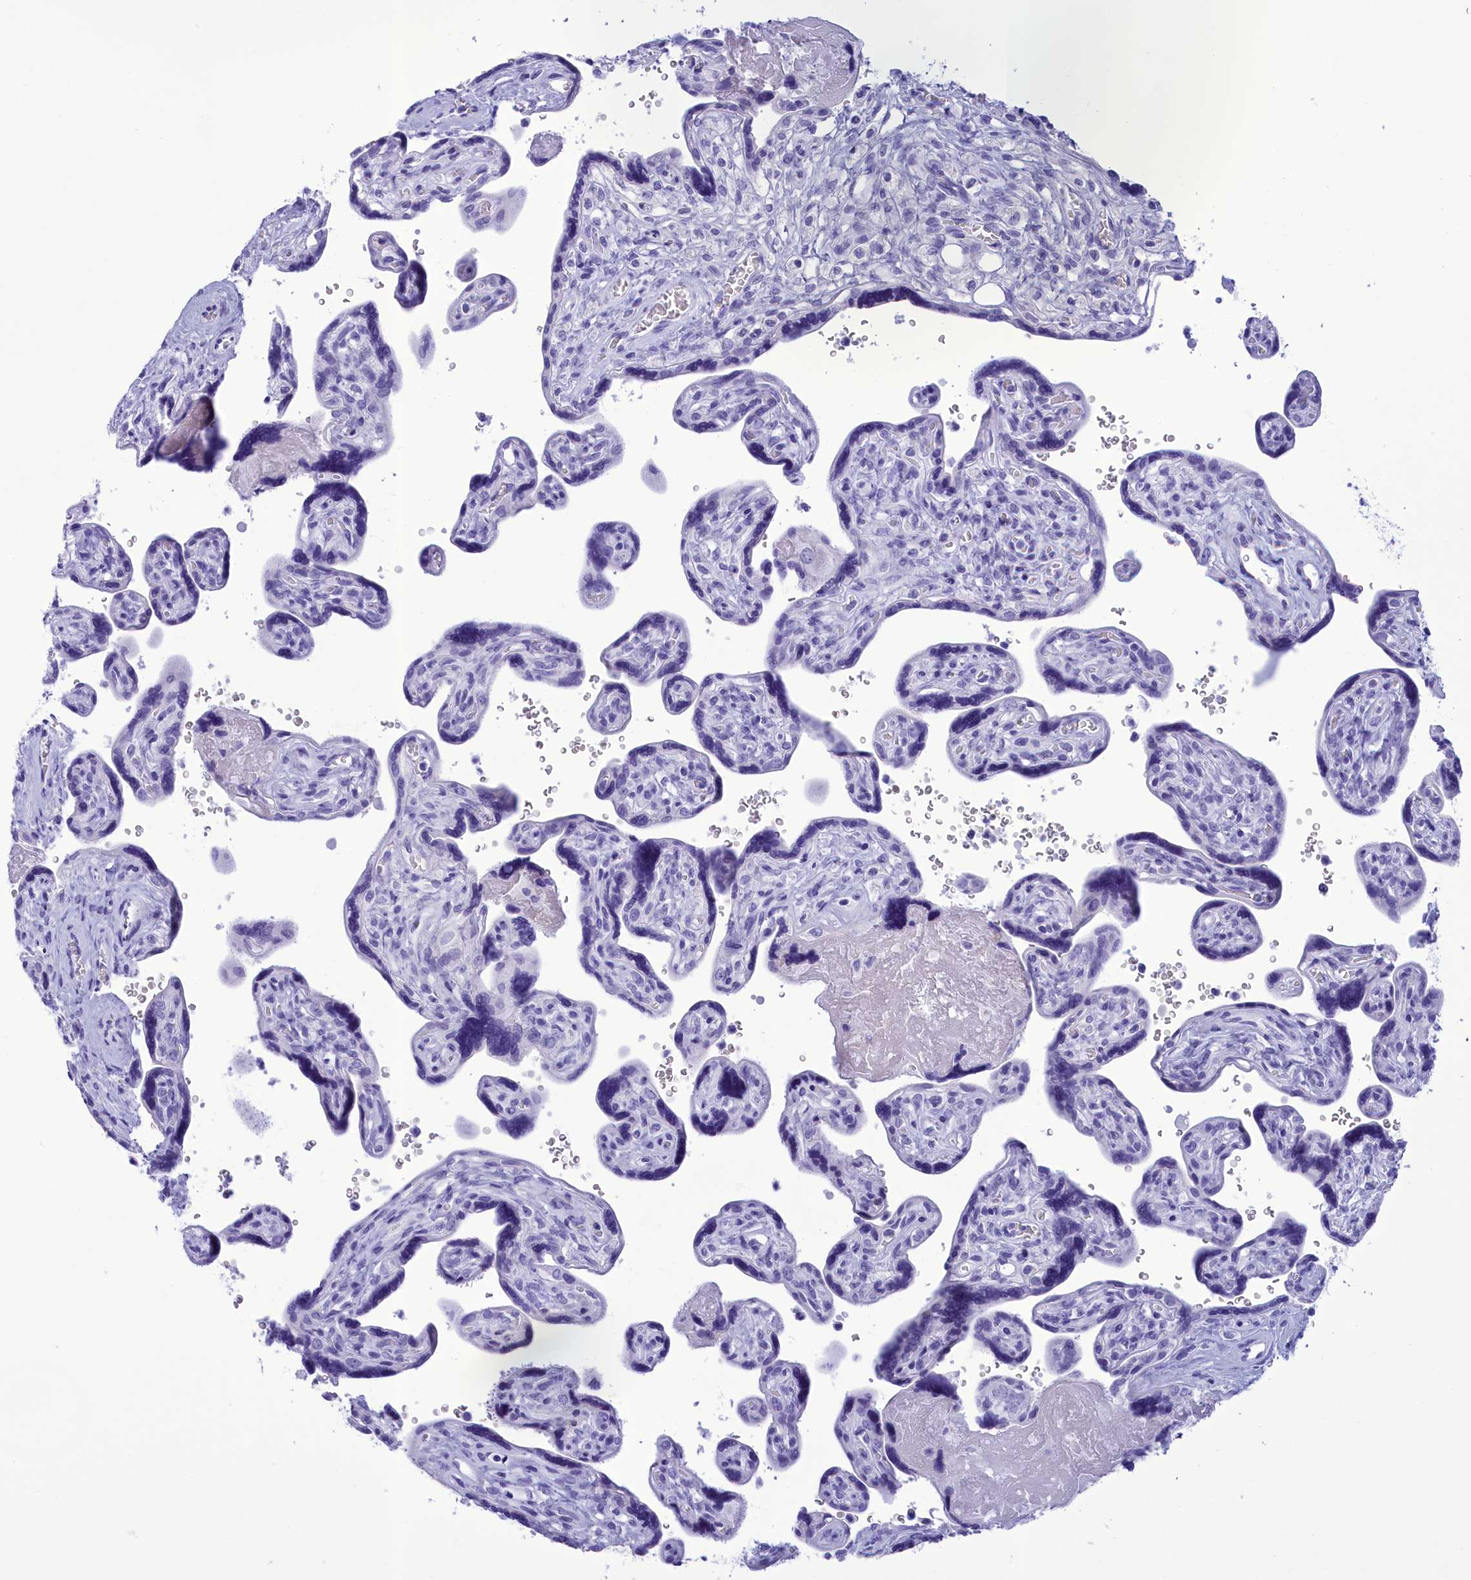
{"staining": {"intensity": "negative", "quantity": "none", "location": "none"}, "tissue": "placenta", "cell_type": "Trophoblastic cells", "image_type": "normal", "snomed": [{"axis": "morphology", "description": "Normal tissue, NOS"}, {"axis": "topography", "description": "Placenta"}], "caption": "IHC micrograph of normal placenta: placenta stained with DAB (3,3'-diaminobenzidine) reveals no significant protein expression in trophoblastic cells. (Stains: DAB IHC with hematoxylin counter stain, Microscopy: brightfield microscopy at high magnification).", "gene": "BRI3", "patient": {"sex": "female", "age": 39}}